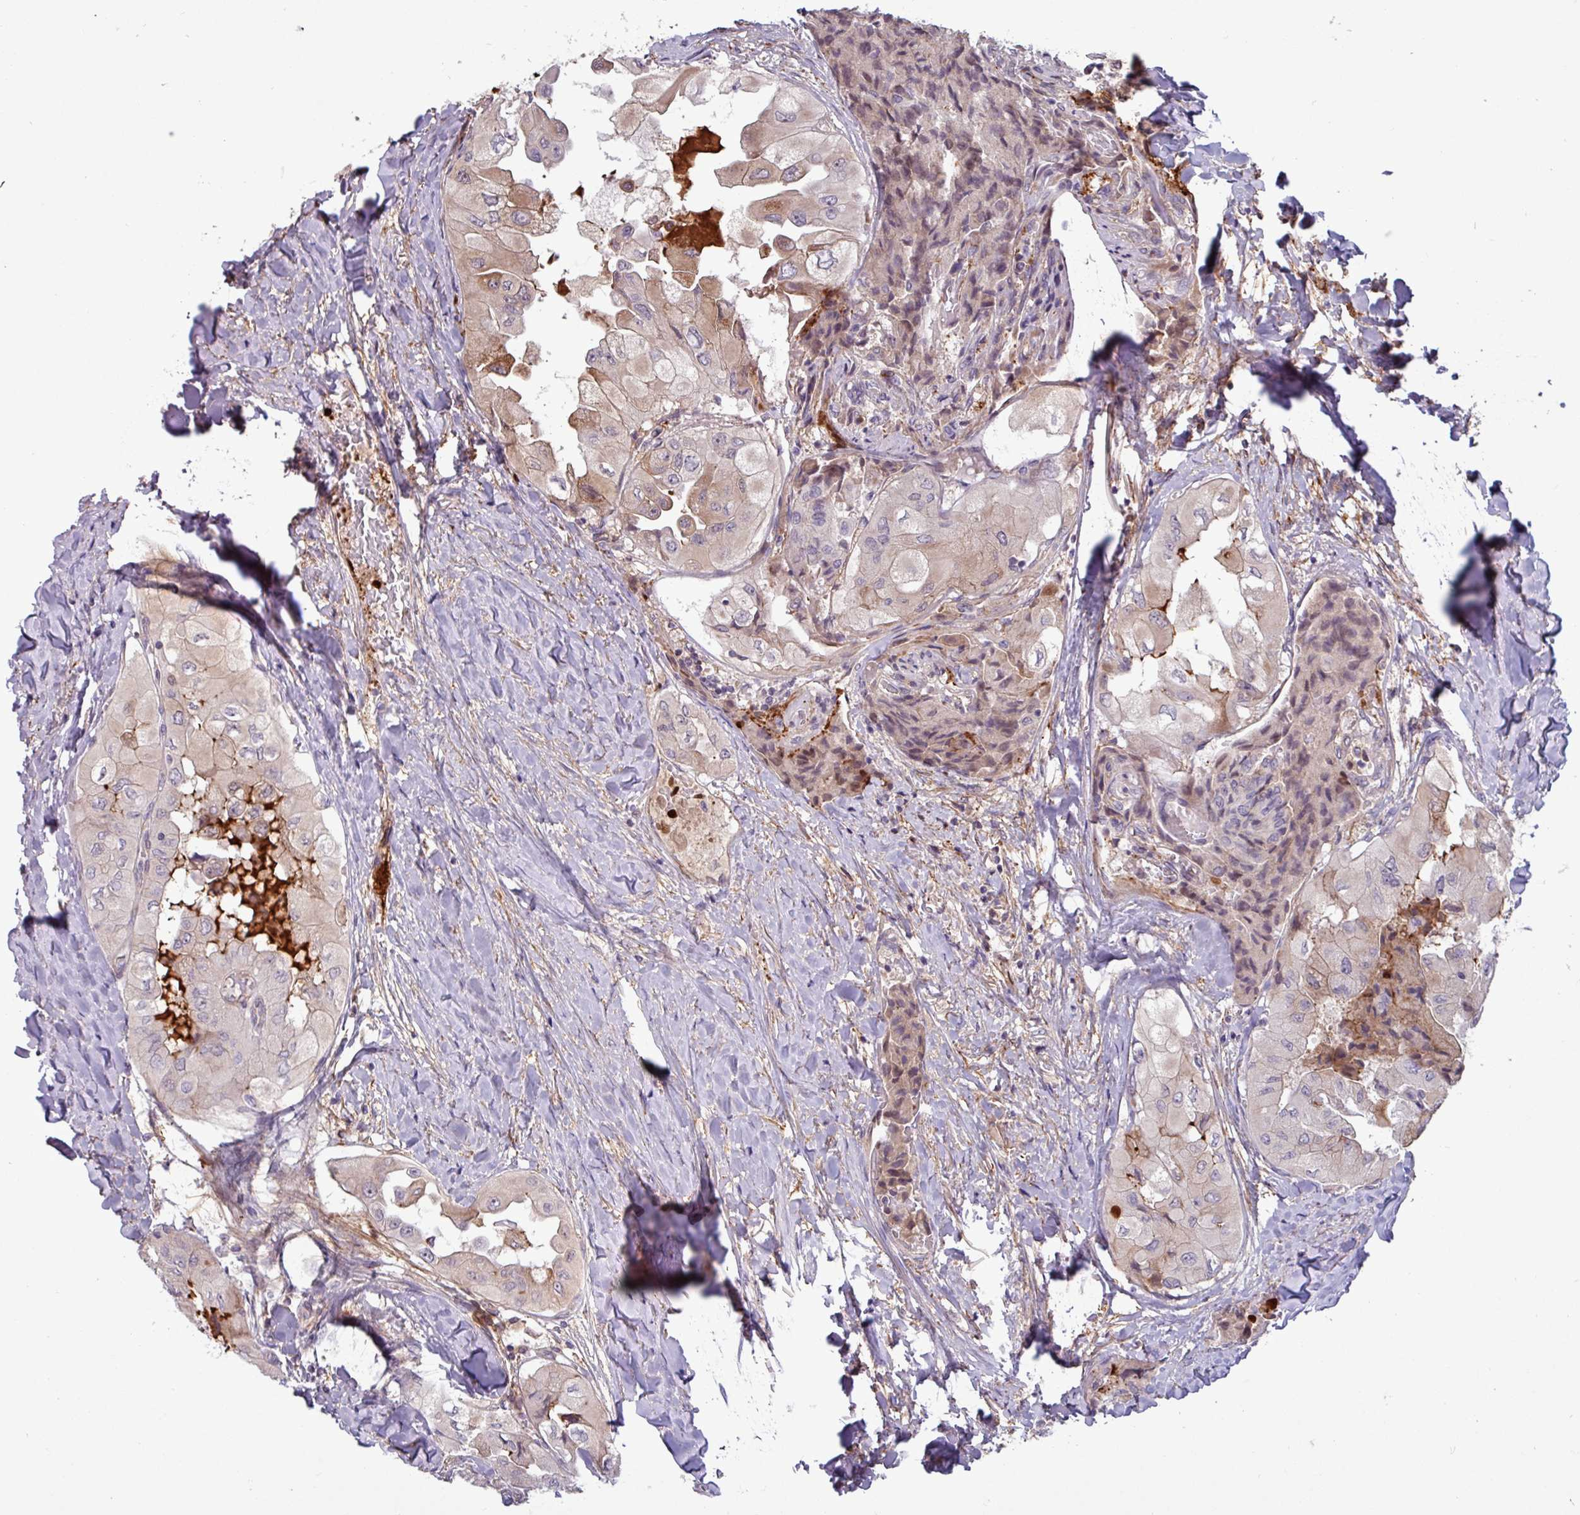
{"staining": {"intensity": "moderate", "quantity": "<25%", "location": "cytoplasmic/membranous"}, "tissue": "thyroid cancer", "cell_type": "Tumor cells", "image_type": "cancer", "snomed": [{"axis": "morphology", "description": "Normal tissue, NOS"}, {"axis": "morphology", "description": "Papillary adenocarcinoma, NOS"}, {"axis": "topography", "description": "Thyroid gland"}], "caption": "Brown immunohistochemical staining in human papillary adenocarcinoma (thyroid) demonstrates moderate cytoplasmic/membranous expression in approximately <25% of tumor cells. The staining was performed using DAB to visualize the protein expression in brown, while the nuclei were stained in blue with hematoxylin (Magnification: 20x).", "gene": "PCED1A", "patient": {"sex": "female", "age": 59}}